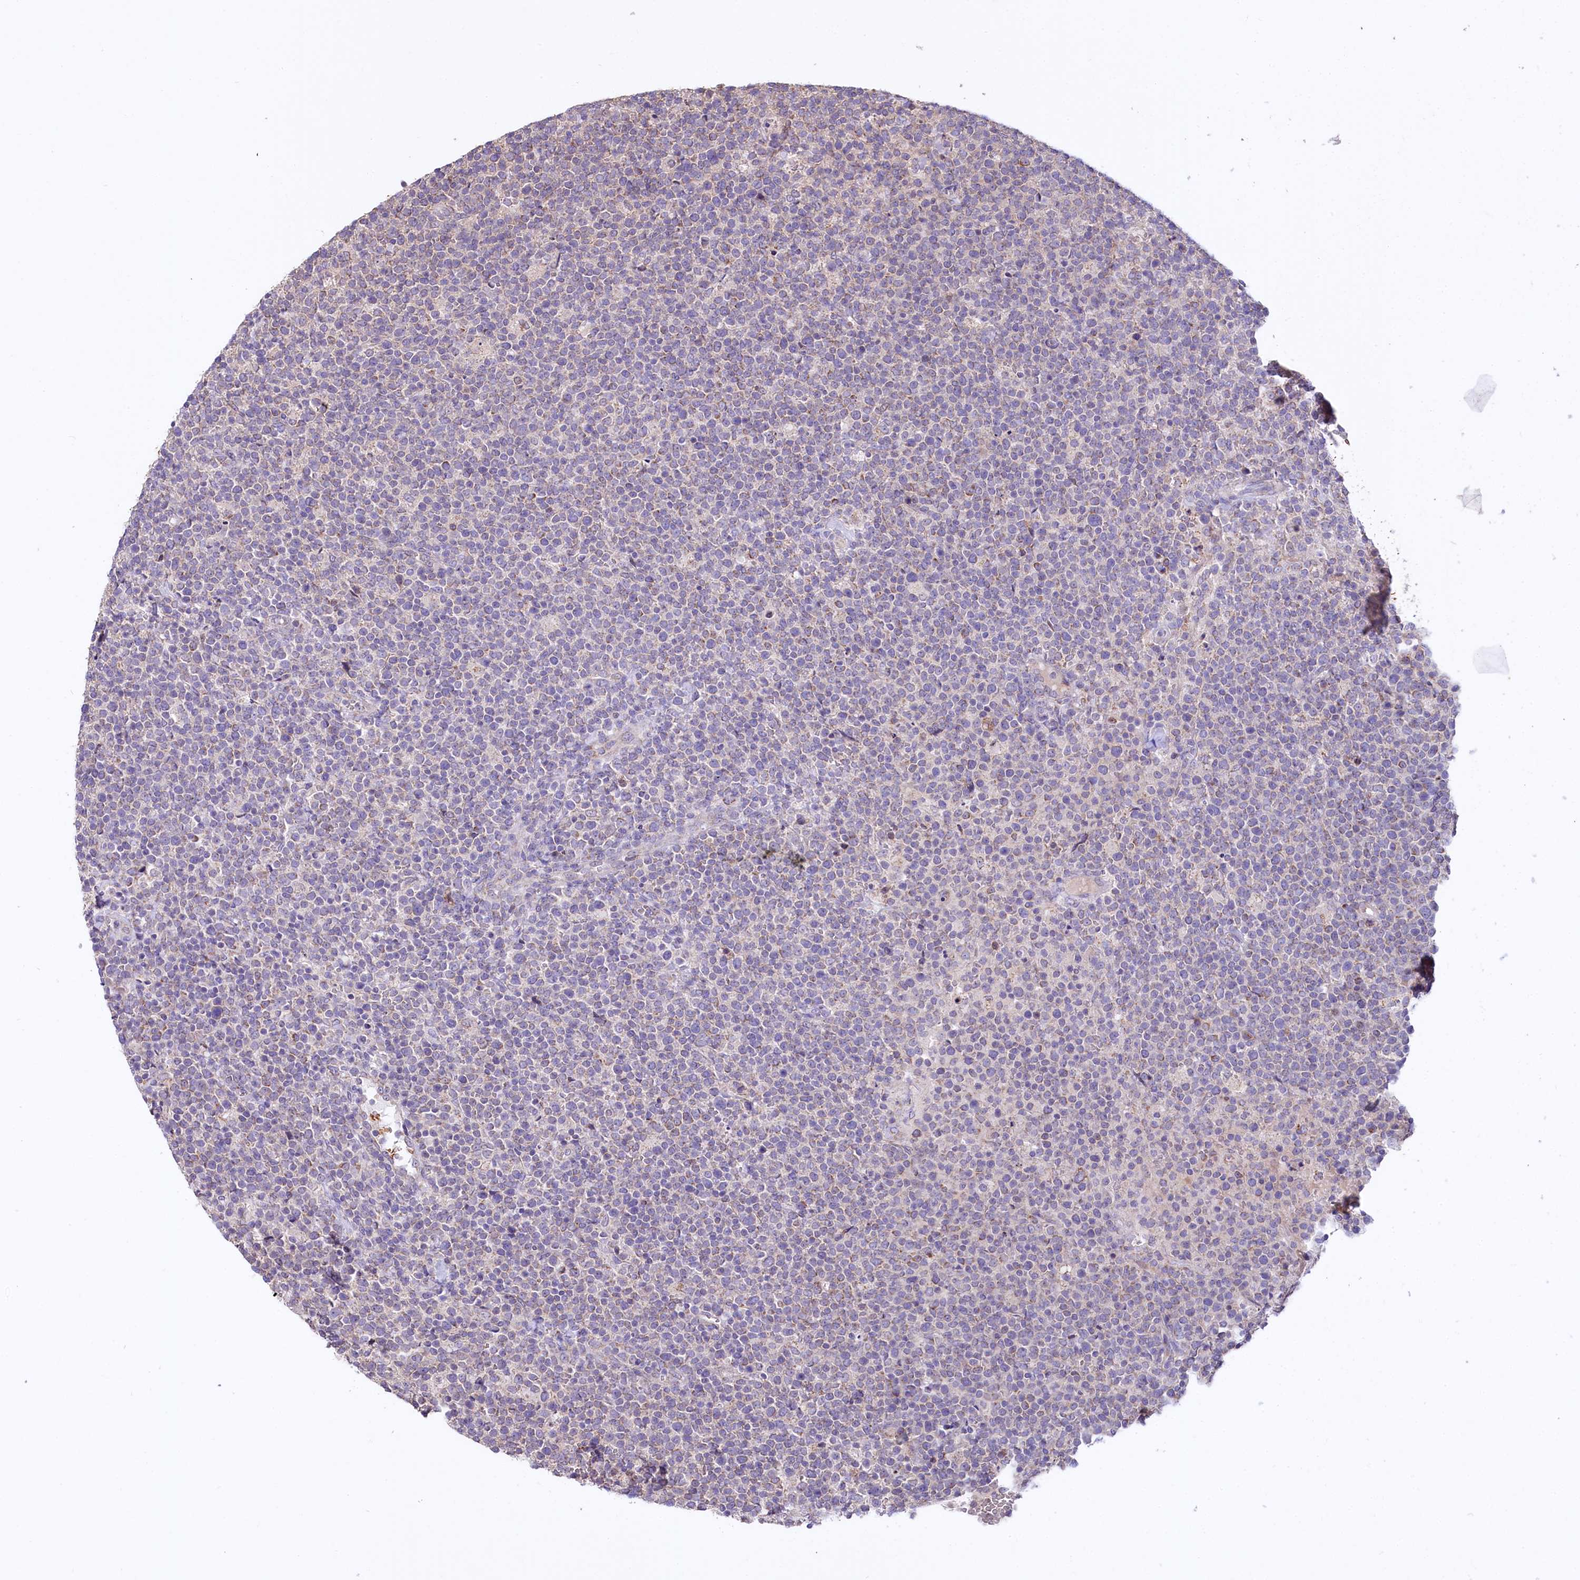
{"staining": {"intensity": "negative", "quantity": "none", "location": "none"}, "tissue": "lymphoma", "cell_type": "Tumor cells", "image_type": "cancer", "snomed": [{"axis": "morphology", "description": "Malignant lymphoma, non-Hodgkin's type, High grade"}, {"axis": "topography", "description": "Lymph node"}], "caption": "This is a photomicrograph of immunohistochemistry staining of malignant lymphoma, non-Hodgkin's type (high-grade), which shows no positivity in tumor cells. The staining is performed using DAB brown chromogen with nuclei counter-stained in using hematoxylin.", "gene": "CEP295", "patient": {"sex": "male", "age": 61}}